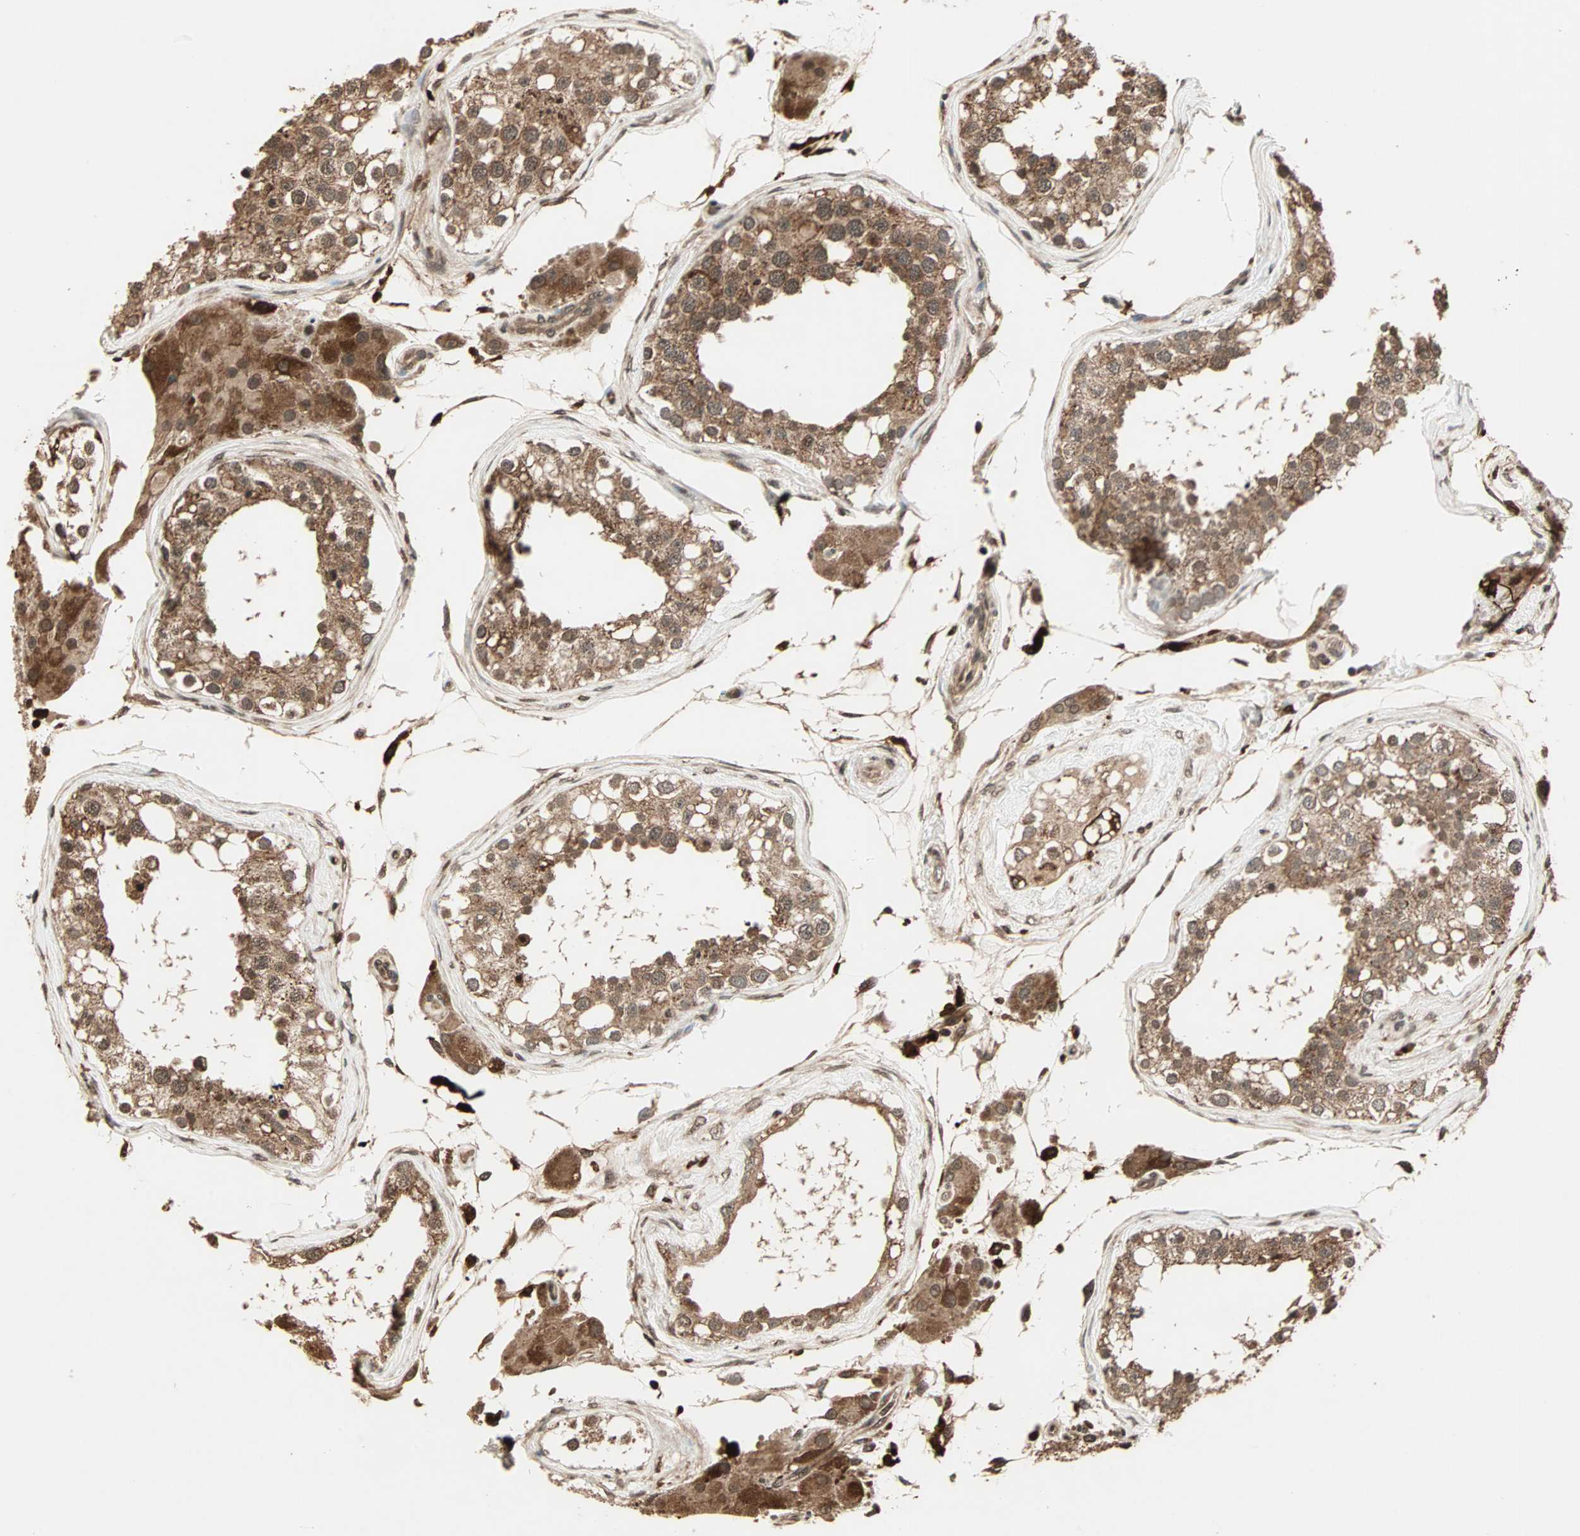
{"staining": {"intensity": "strong", "quantity": ">75%", "location": "cytoplasmic/membranous,nuclear"}, "tissue": "testis", "cell_type": "Cells in seminiferous ducts", "image_type": "normal", "snomed": [{"axis": "morphology", "description": "Normal tissue, NOS"}, {"axis": "topography", "description": "Testis"}], "caption": "IHC image of normal testis: human testis stained using immunohistochemistry (IHC) demonstrates high levels of strong protein expression localized specifically in the cytoplasmic/membranous,nuclear of cells in seminiferous ducts, appearing as a cytoplasmic/membranous,nuclear brown color.", "gene": "RFFL", "patient": {"sex": "male", "age": 68}}